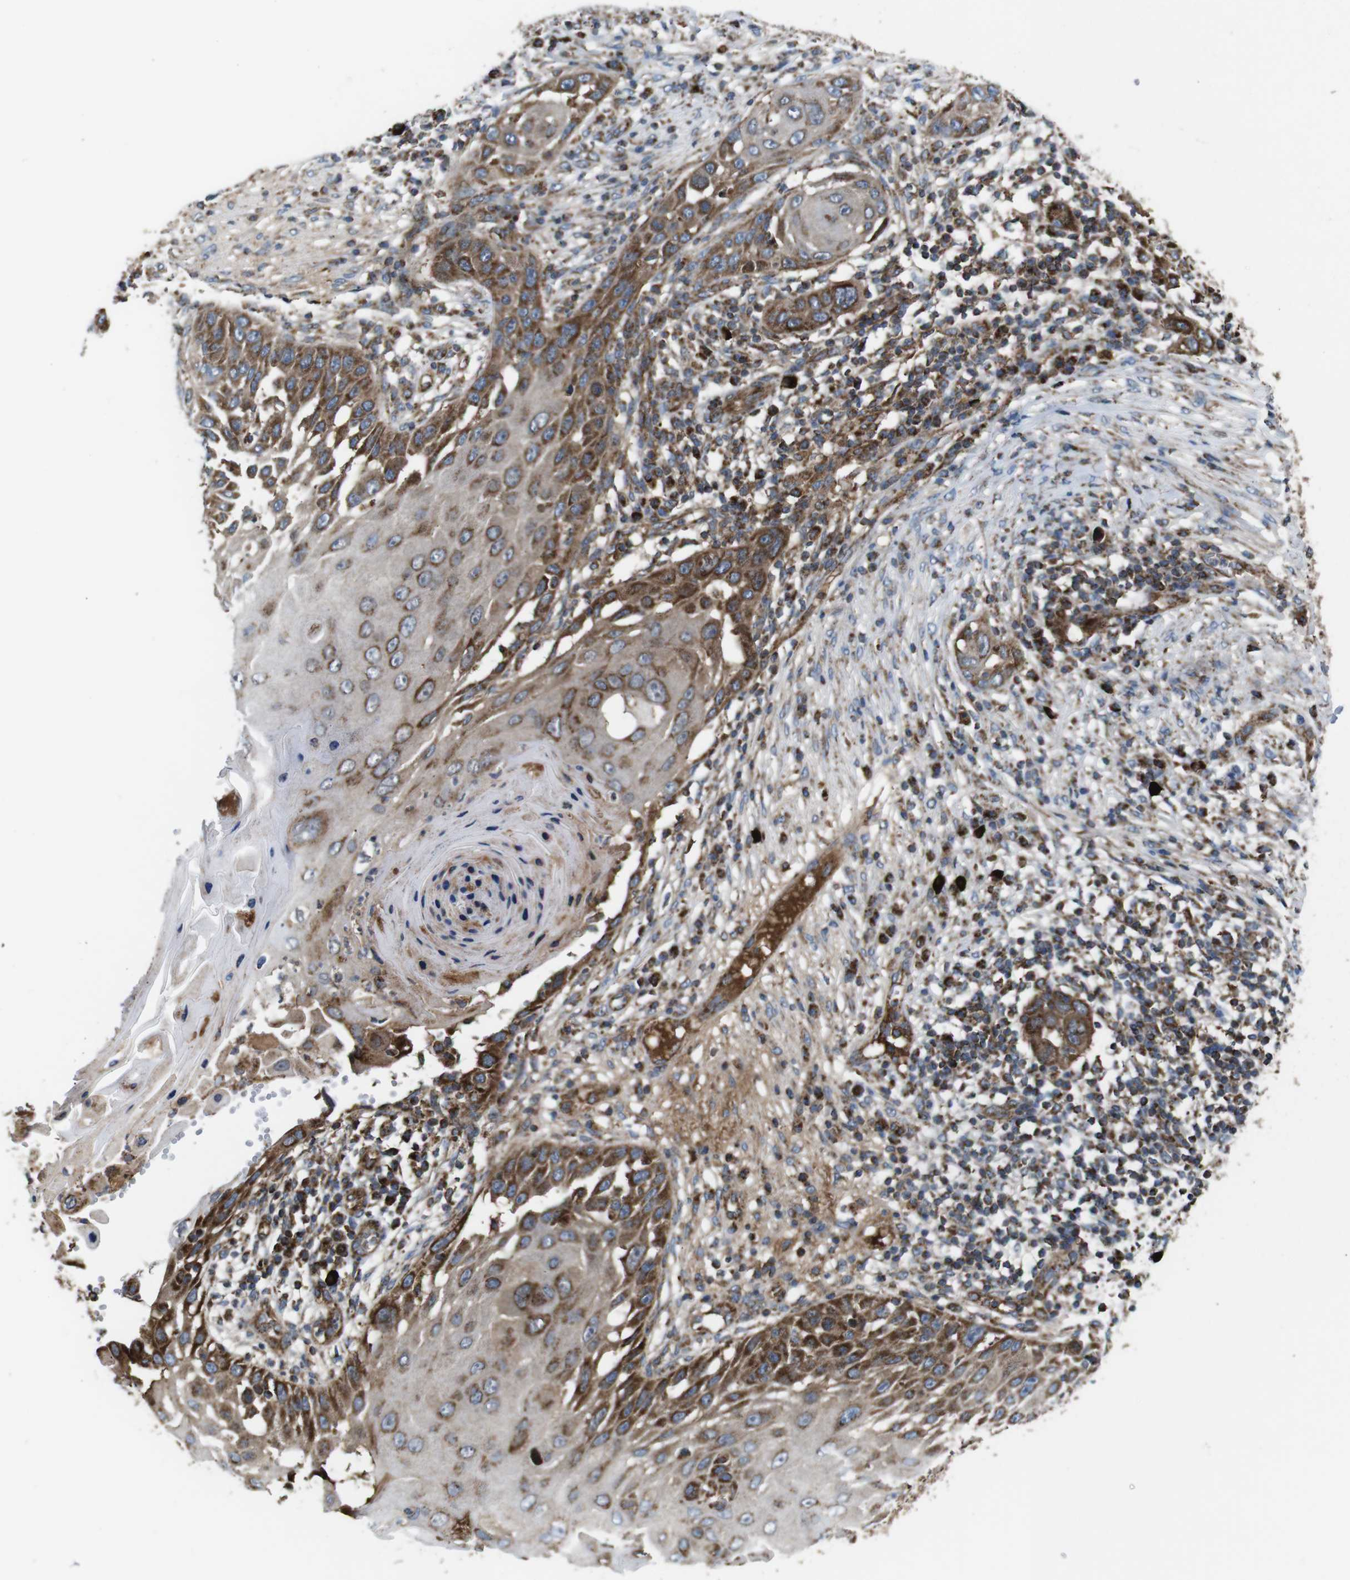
{"staining": {"intensity": "moderate", "quantity": "25%-75%", "location": "cytoplasmic/membranous"}, "tissue": "skin cancer", "cell_type": "Tumor cells", "image_type": "cancer", "snomed": [{"axis": "morphology", "description": "Squamous cell carcinoma, NOS"}, {"axis": "topography", "description": "Skin"}], "caption": "IHC photomicrograph of neoplastic tissue: human skin cancer stained using immunohistochemistry (IHC) exhibits medium levels of moderate protein expression localized specifically in the cytoplasmic/membranous of tumor cells, appearing as a cytoplasmic/membranous brown color.", "gene": "HK1", "patient": {"sex": "female", "age": 44}}